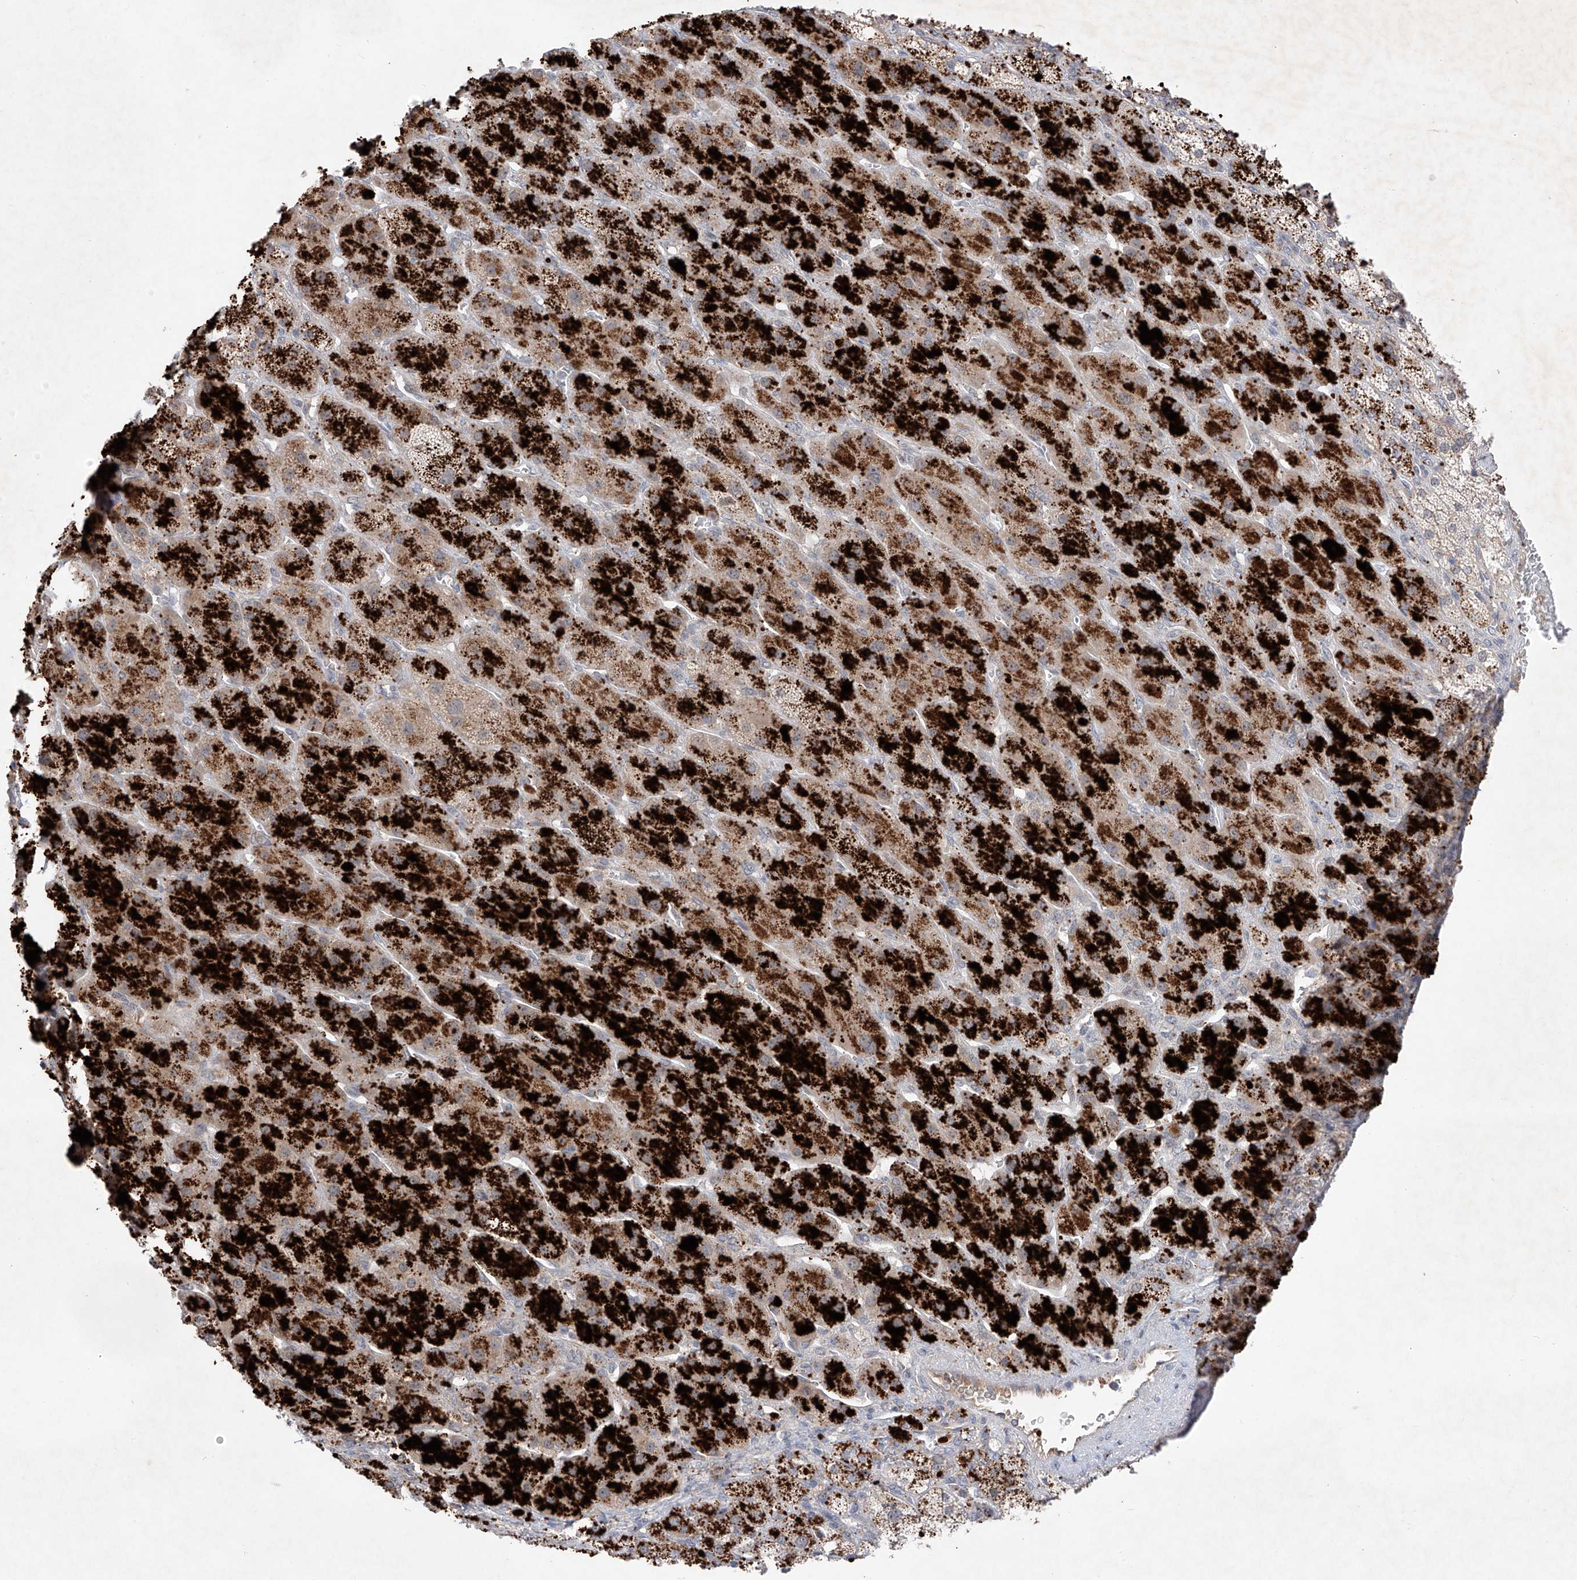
{"staining": {"intensity": "strong", "quantity": "25%-75%", "location": "cytoplasmic/membranous"}, "tissue": "adrenal gland", "cell_type": "Glandular cells", "image_type": "normal", "snomed": [{"axis": "morphology", "description": "Normal tissue, NOS"}, {"axis": "topography", "description": "Adrenal gland"}], "caption": "Protein analysis of unremarkable adrenal gland shows strong cytoplasmic/membranous staining in approximately 25%-75% of glandular cells.", "gene": "FAM135A", "patient": {"sex": "male", "age": 61}}